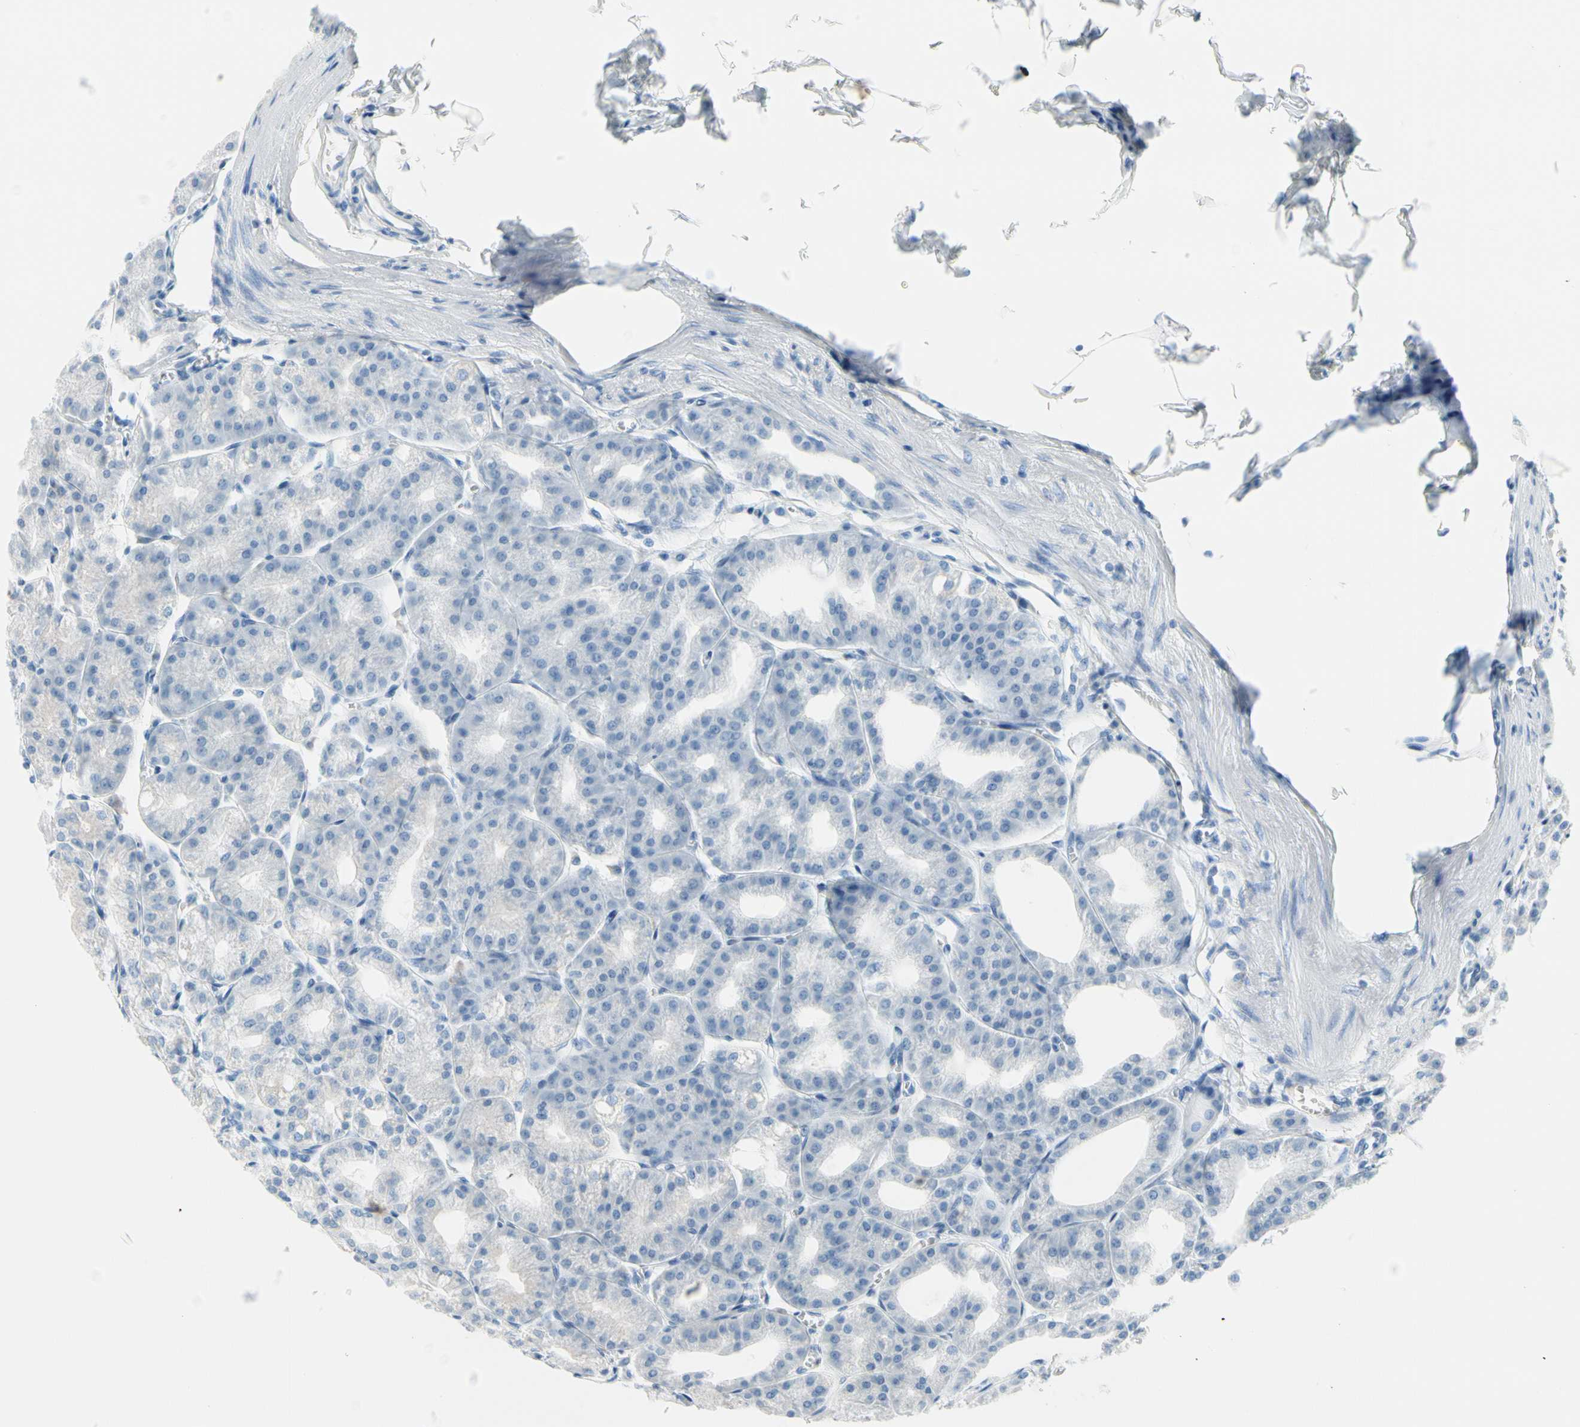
{"staining": {"intensity": "strong", "quantity": "<25%", "location": "cytoplasmic/membranous"}, "tissue": "stomach", "cell_type": "Glandular cells", "image_type": "normal", "snomed": [{"axis": "morphology", "description": "Normal tissue, NOS"}, {"axis": "topography", "description": "Stomach, lower"}], "caption": "Immunohistochemical staining of unremarkable stomach demonstrates medium levels of strong cytoplasmic/membranous positivity in about <25% of glandular cells.", "gene": "TACC3", "patient": {"sex": "male", "age": 71}}